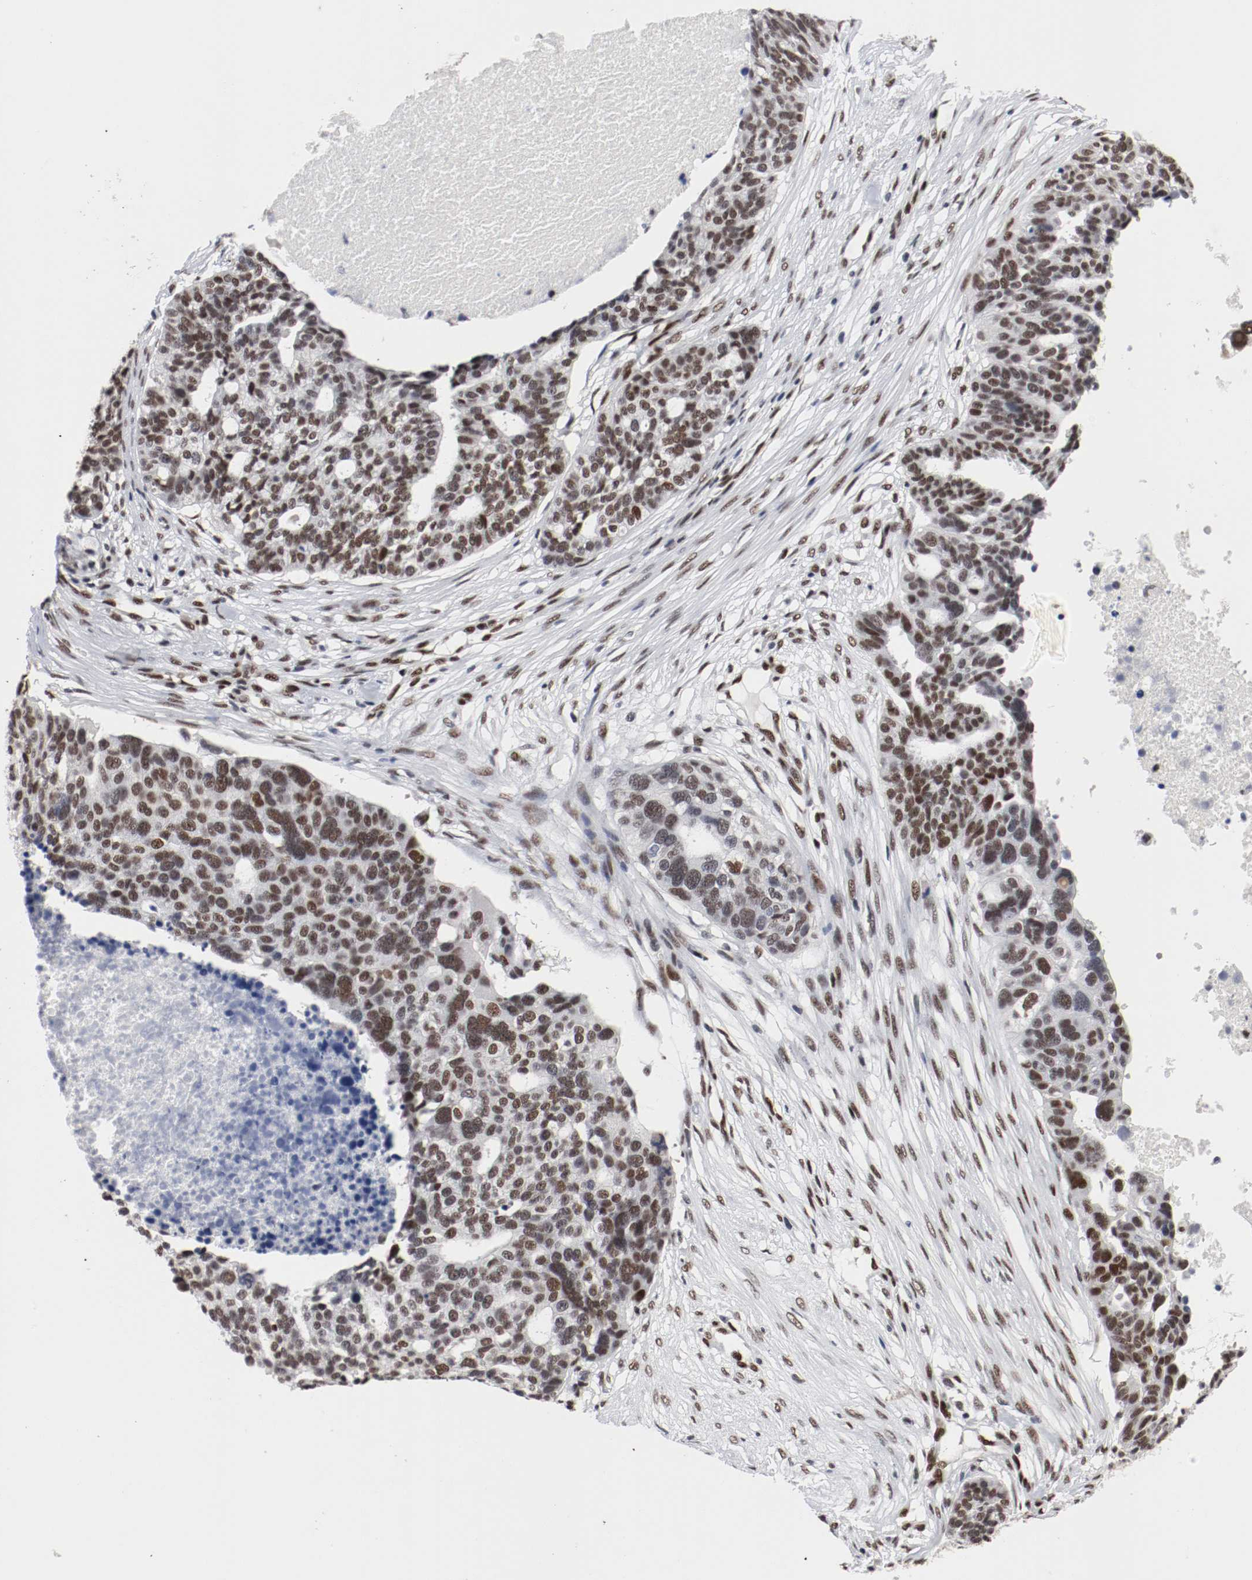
{"staining": {"intensity": "moderate", "quantity": ">75%", "location": "nuclear"}, "tissue": "ovarian cancer", "cell_type": "Tumor cells", "image_type": "cancer", "snomed": [{"axis": "morphology", "description": "Cystadenocarcinoma, serous, NOS"}, {"axis": "topography", "description": "Ovary"}], "caption": "Serous cystadenocarcinoma (ovarian) stained with IHC shows moderate nuclear expression in about >75% of tumor cells. (brown staining indicates protein expression, while blue staining denotes nuclei).", "gene": "MEF2D", "patient": {"sex": "female", "age": 59}}